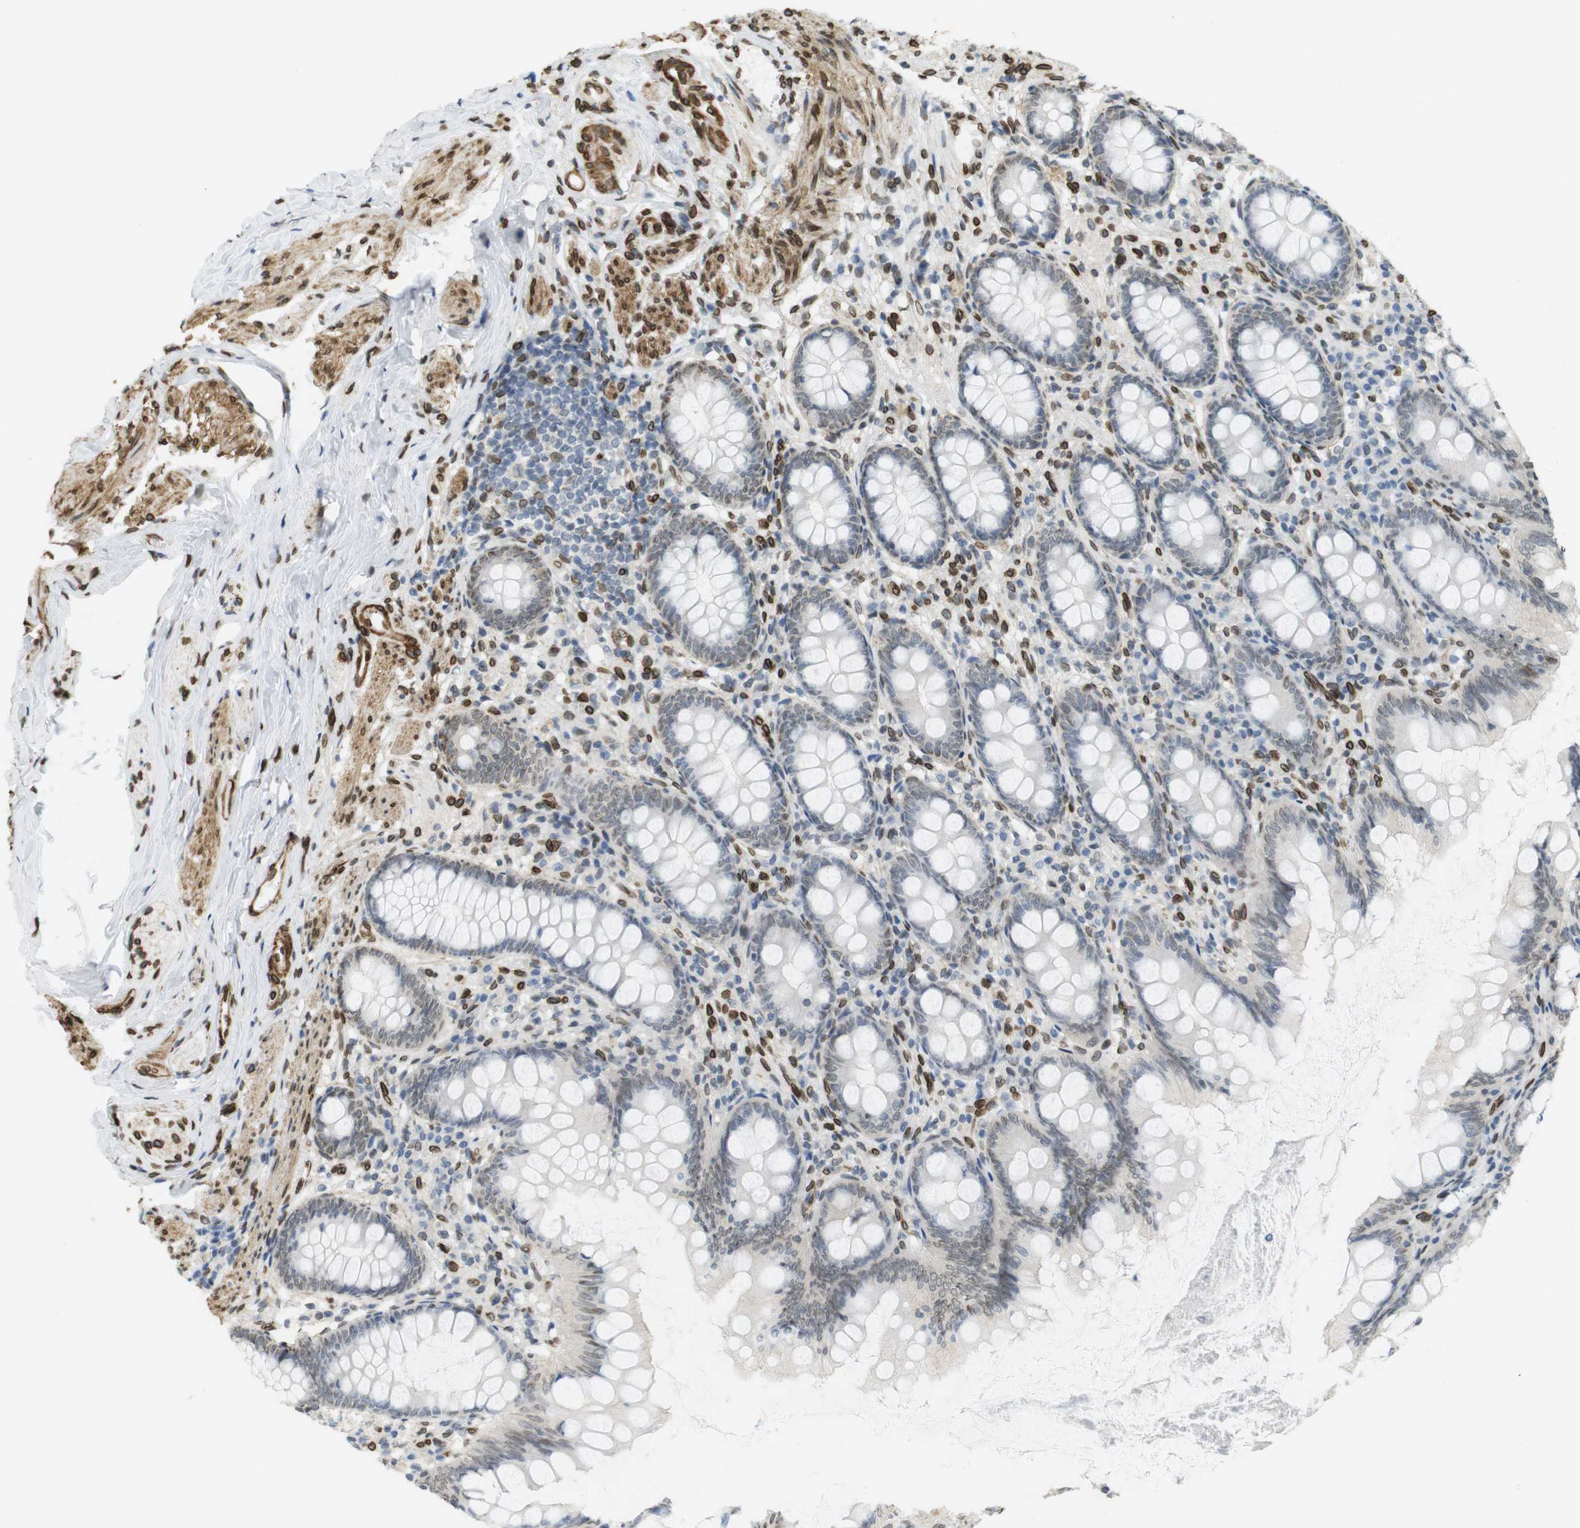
{"staining": {"intensity": "weak", "quantity": "25%-75%", "location": "nuclear"}, "tissue": "appendix", "cell_type": "Glandular cells", "image_type": "normal", "snomed": [{"axis": "morphology", "description": "Normal tissue, NOS"}, {"axis": "topography", "description": "Appendix"}], "caption": "Brown immunohistochemical staining in benign appendix displays weak nuclear positivity in about 25%-75% of glandular cells. (Brightfield microscopy of DAB IHC at high magnification).", "gene": "ARL6IP6", "patient": {"sex": "female", "age": 77}}